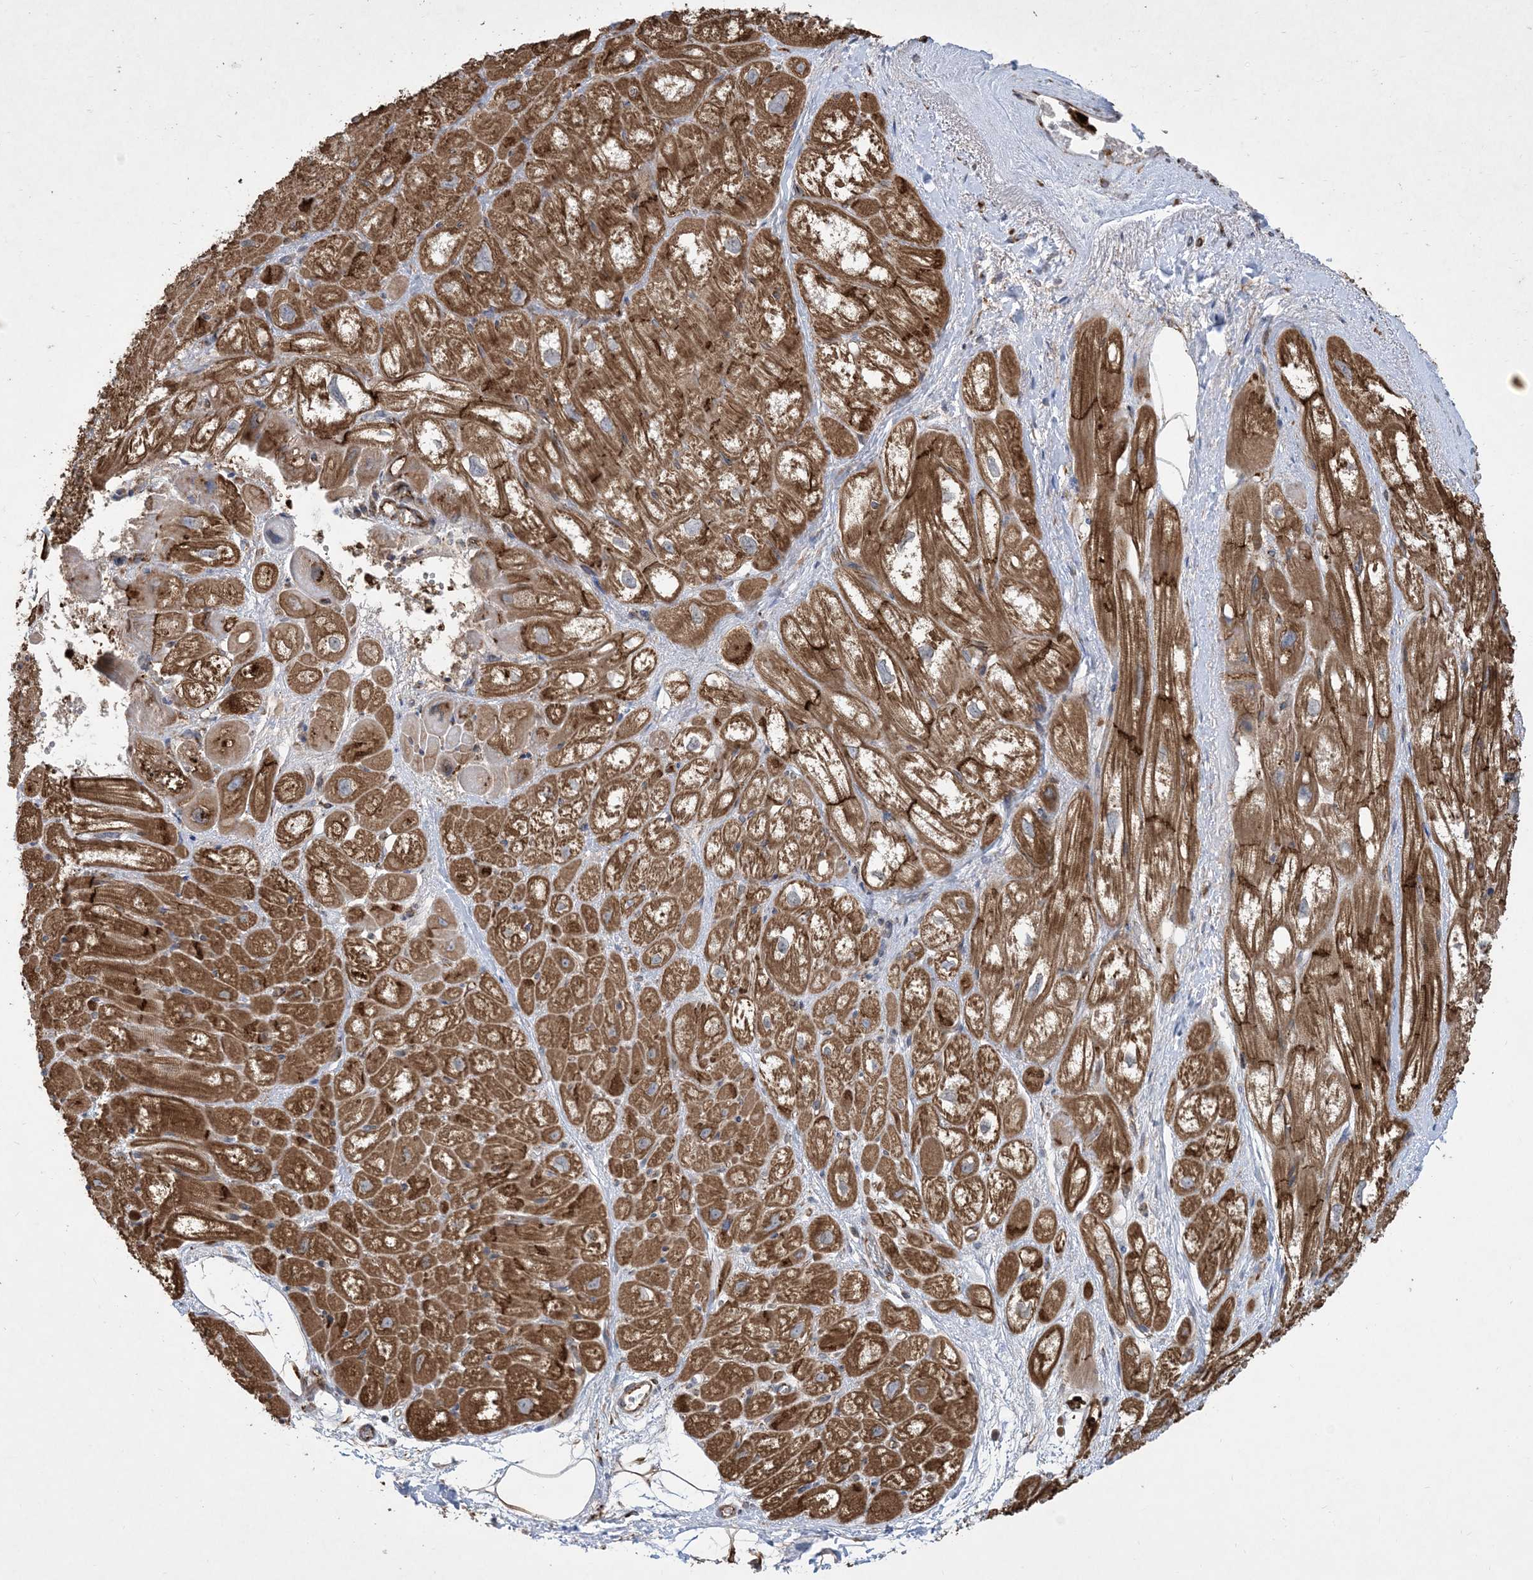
{"staining": {"intensity": "strong", "quantity": ">75%", "location": "cytoplasmic/membranous"}, "tissue": "heart muscle", "cell_type": "Cardiomyocytes", "image_type": "normal", "snomed": [{"axis": "morphology", "description": "Normal tissue, NOS"}, {"axis": "topography", "description": "Heart"}], "caption": "Immunohistochemistry (IHC) (DAB (3,3'-diaminobenzidine)) staining of normal heart muscle exhibits strong cytoplasmic/membranous protein positivity in about >75% of cardiomyocytes.", "gene": "OTOP1", "patient": {"sex": "male", "age": 50}}